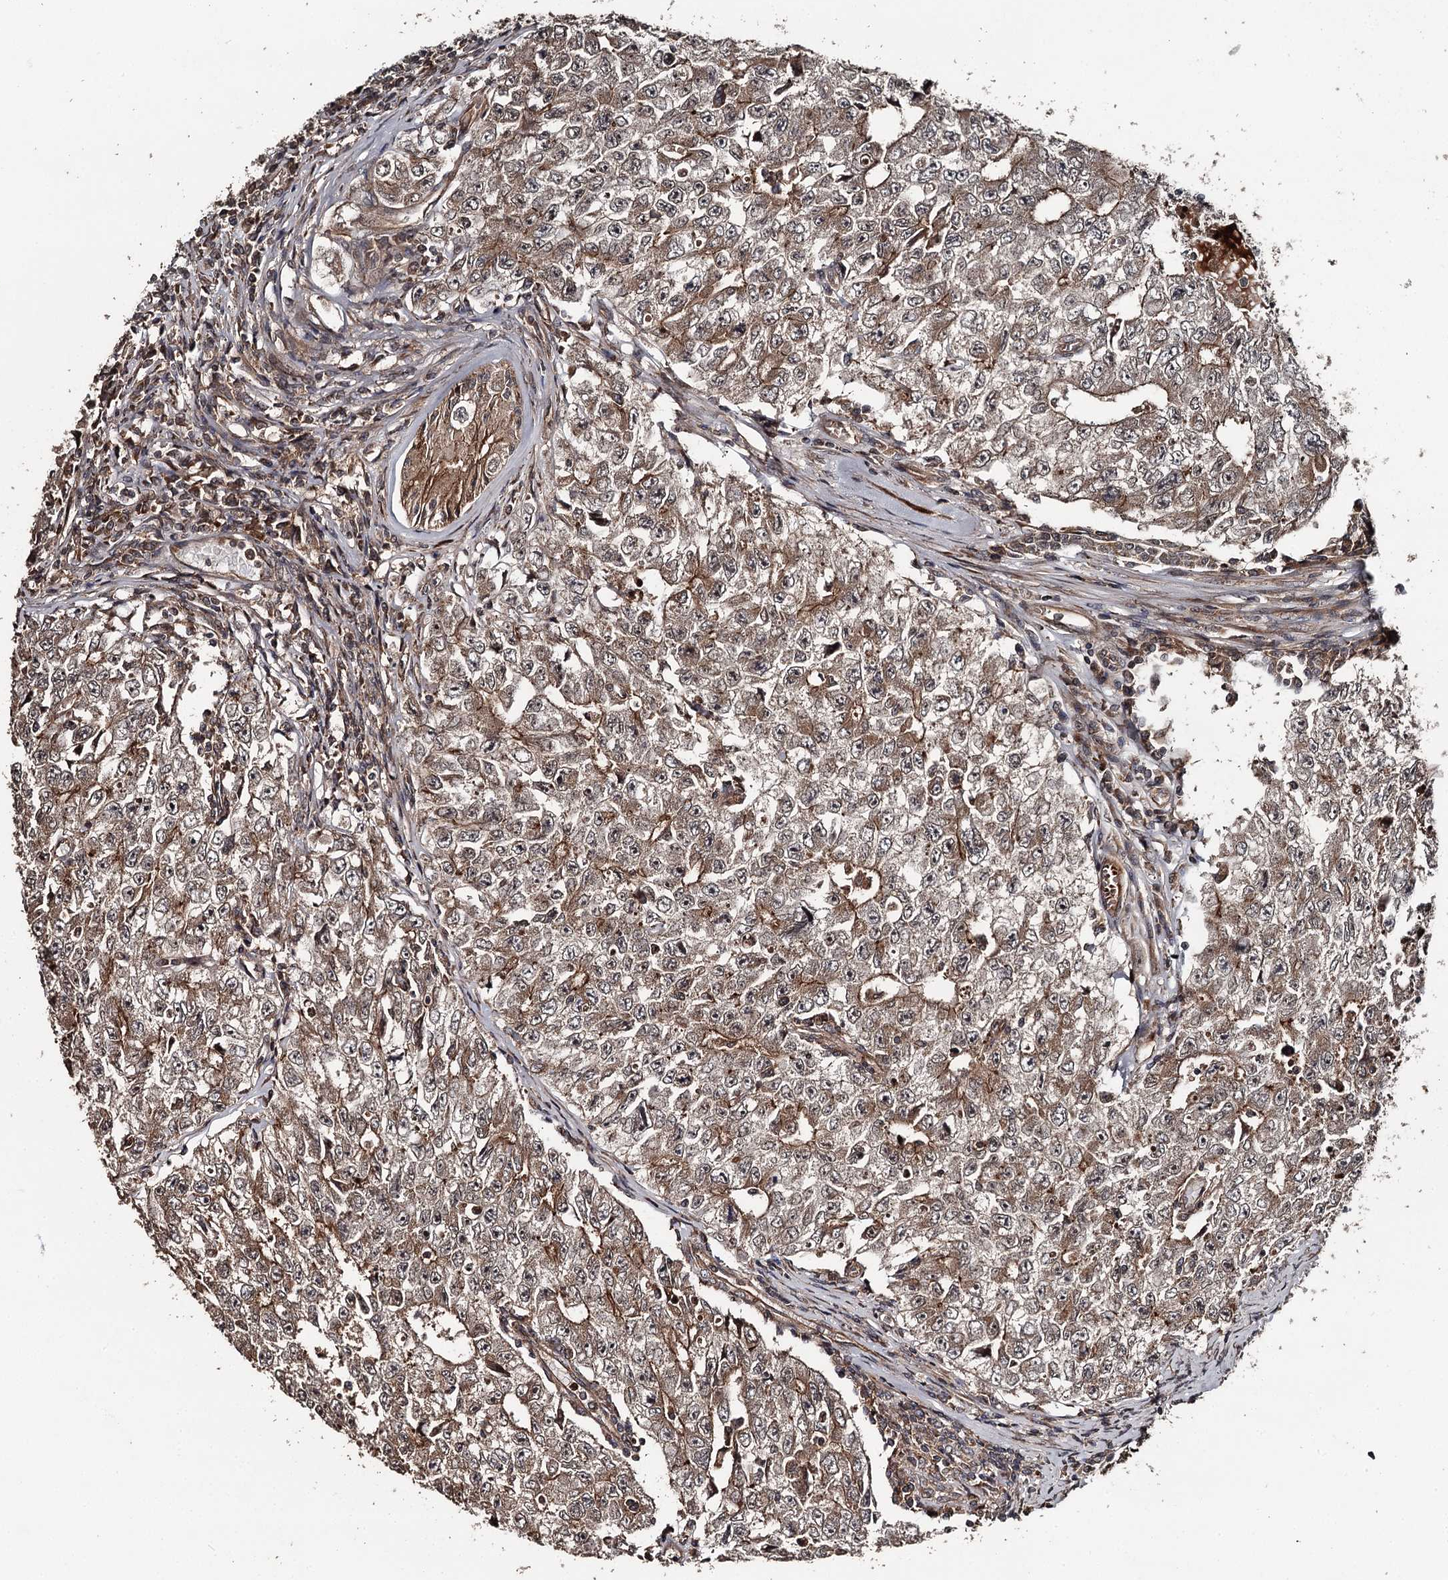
{"staining": {"intensity": "moderate", "quantity": ">75%", "location": "cytoplasmic/membranous"}, "tissue": "testis cancer", "cell_type": "Tumor cells", "image_type": "cancer", "snomed": [{"axis": "morphology", "description": "Carcinoma, Embryonal, NOS"}, {"axis": "topography", "description": "Testis"}], "caption": "IHC (DAB) staining of testis cancer demonstrates moderate cytoplasmic/membranous protein staining in about >75% of tumor cells. Immunohistochemistry stains the protein in brown and the nuclei are stained blue.", "gene": "RAB21", "patient": {"sex": "male", "age": 17}}